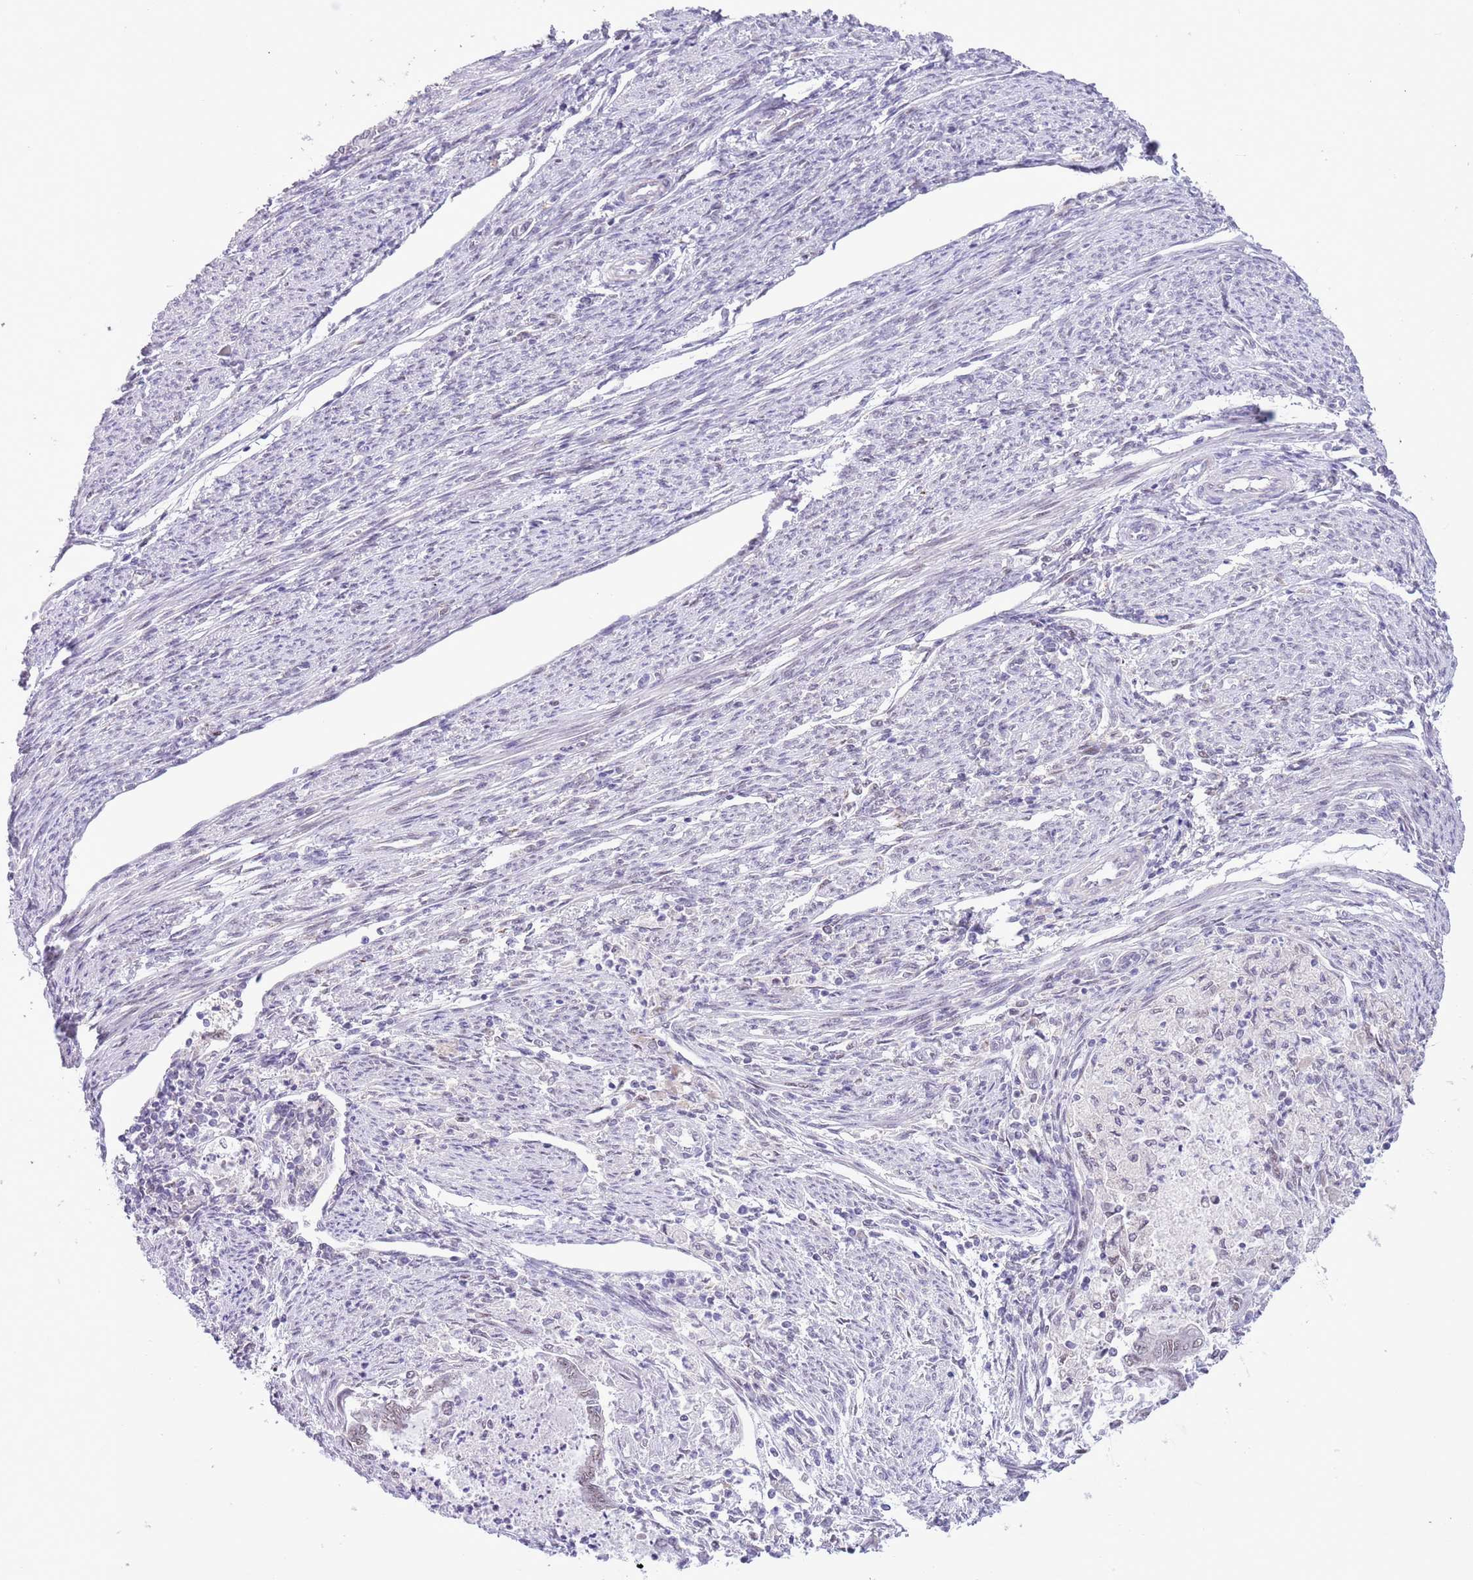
{"staining": {"intensity": "negative", "quantity": "none", "location": "none"}, "tissue": "endometrial cancer", "cell_type": "Tumor cells", "image_type": "cancer", "snomed": [{"axis": "morphology", "description": "Adenocarcinoma, NOS"}, {"axis": "topography", "description": "Endometrium"}], "caption": "Immunohistochemistry (IHC) histopathology image of adenocarcinoma (endometrial) stained for a protein (brown), which reveals no staining in tumor cells.", "gene": "ZNF576", "patient": {"sex": "female", "age": 79}}